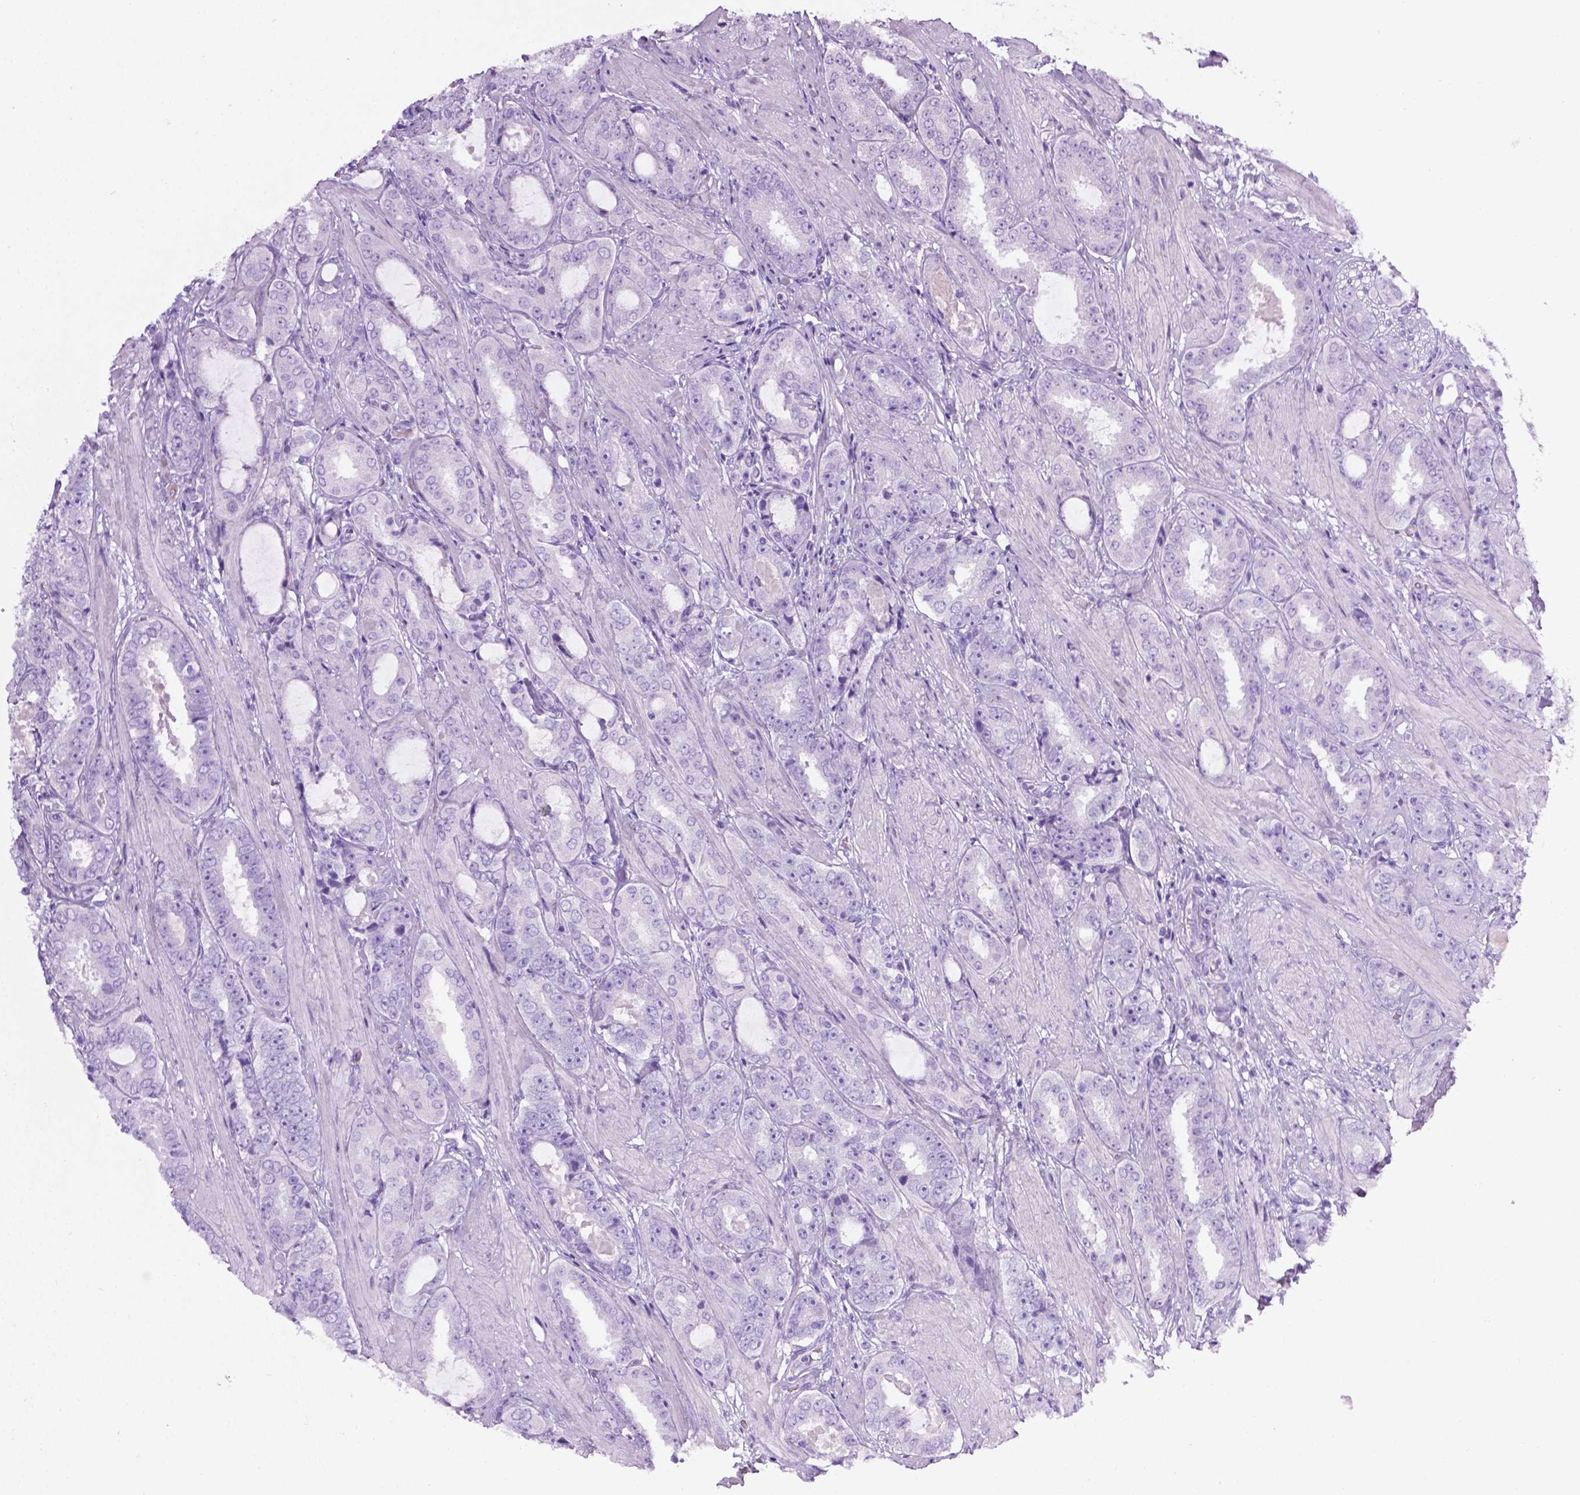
{"staining": {"intensity": "negative", "quantity": "none", "location": "none"}, "tissue": "prostate cancer", "cell_type": "Tumor cells", "image_type": "cancer", "snomed": [{"axis": "morphology", "description": "Adenocarcinoma, High grade"}, {"axis": "topography", "description": "Prostate"}], "caption": "Prostate cancer was stained to show a protein in brown. There is no significant expression in tumor cells.", "gene": "LELP1", "patient": {"sex": "male", "age": 63}}